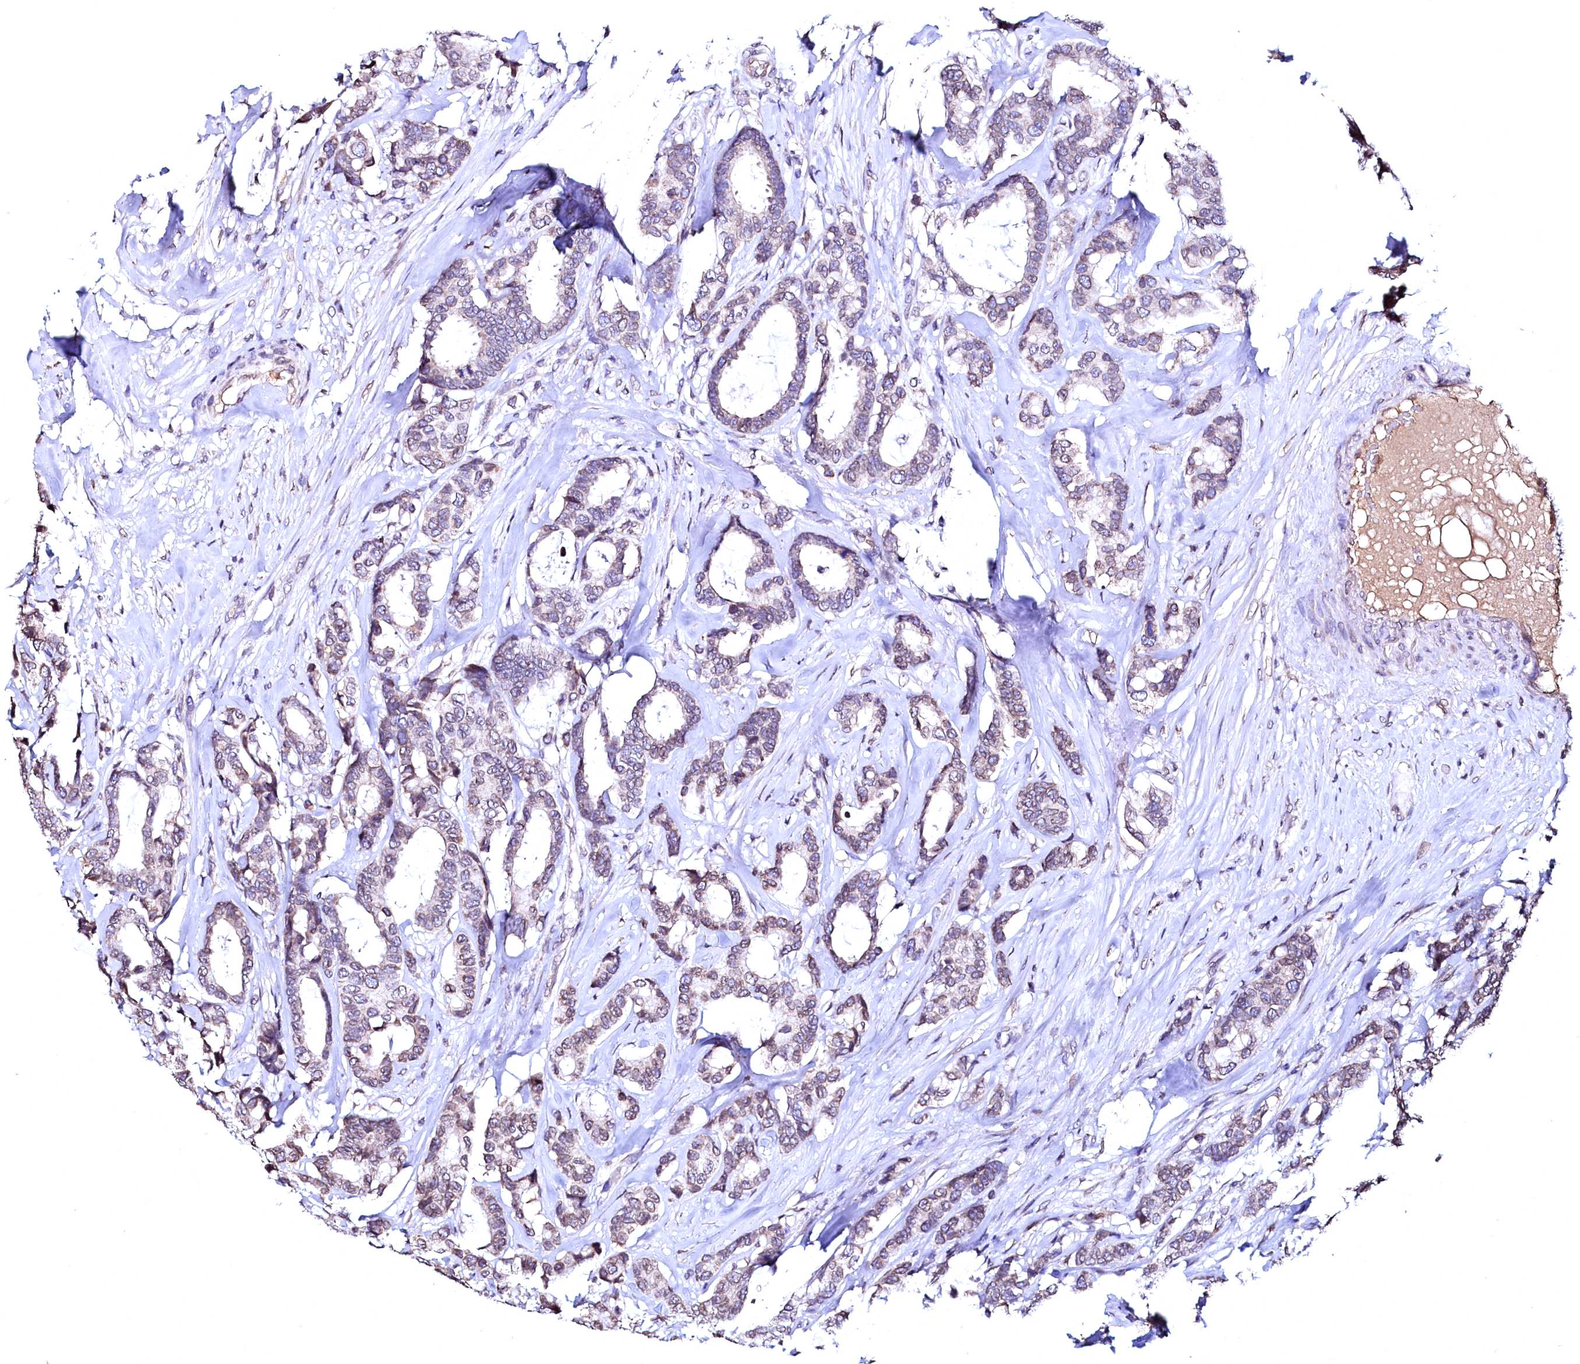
{"staining": {"intensity": "weak", "quantity": "<25%", "location": "cytoplasmic/membranous"}, "tissue": "breast cancer", "cell_type": "Tumor cells", "image_type": "cancer", "snomed": [{"axis": "morphology", "description": "Duct carcinoma"}, {"axis": "topography", "description": "Breast"}], "caption": "High magnification brightfield microscopy of breast cancer stained with DAB (3,3'-diaminobenzidine) (brown) and counterstained with hematoxylin (blue): tumor cells show no significant staining.", "gene": "HAND1", "patient": {"sex": "female", "age": 87}}